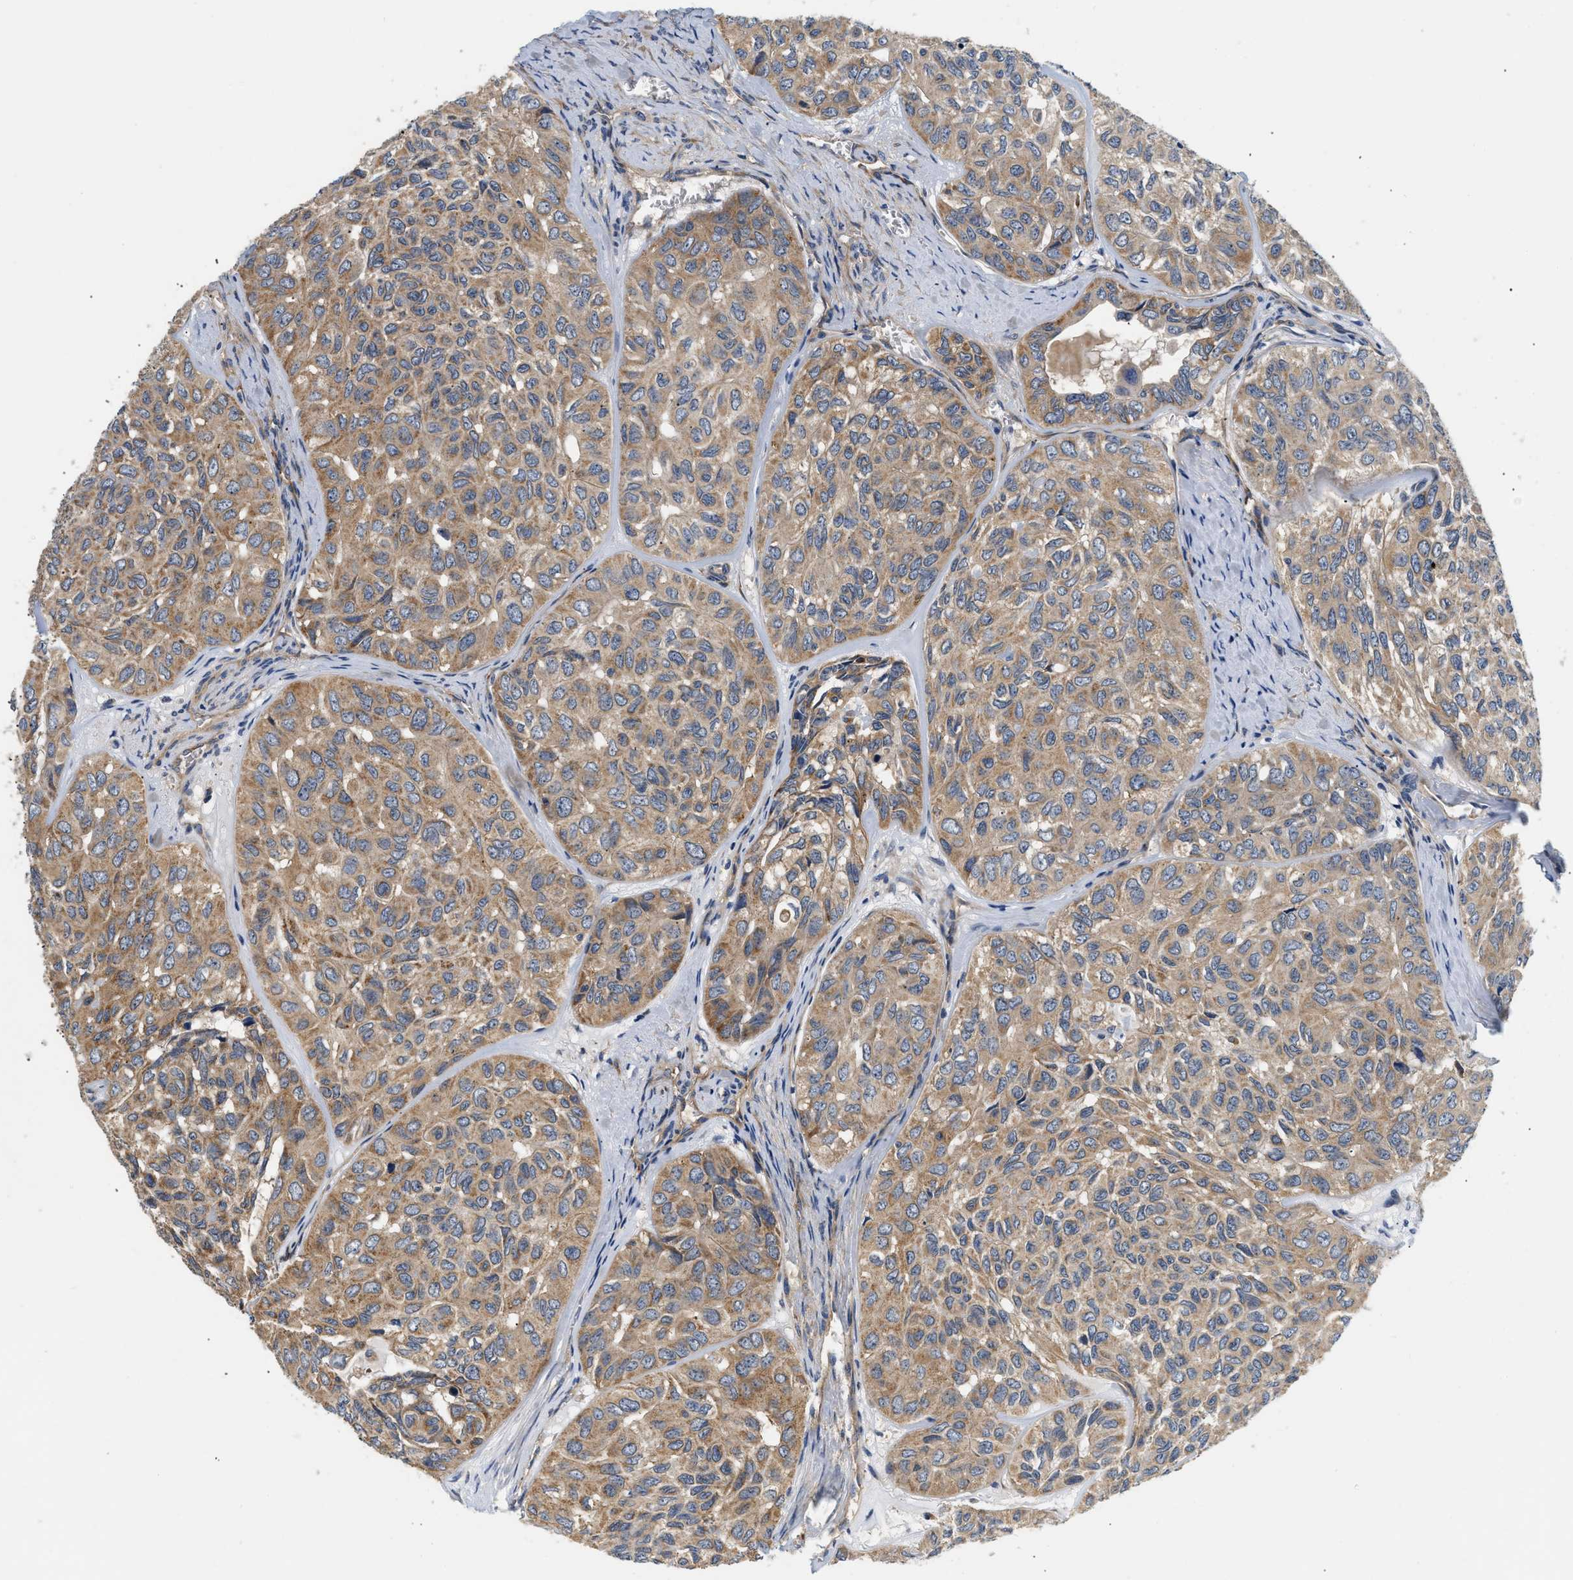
{"staining": {"intensity": "moderate", "quantity": ">75%", "location": "cytoplasmic/membranous"}, "tissue": "head and neck cancer", "cell_type": "Tumor cells", "image_type": "cancer", "snomed": [{"axis": "morphology", "description": "Adenocarcinoma, NOS"}, {"axis": "topography", "description": "Salivary gland, NOS"}, {"axis": "topography", "description": "Head-Neck"}], "caption": "Brown immunohistochemical staining in adenocarcinoma (head and neck) displays moderate cytoplasmic/membranous positivity in about >75% of tumor cells.", "gene": "NME6", "patient": {"sex": "female", "age": 76}}